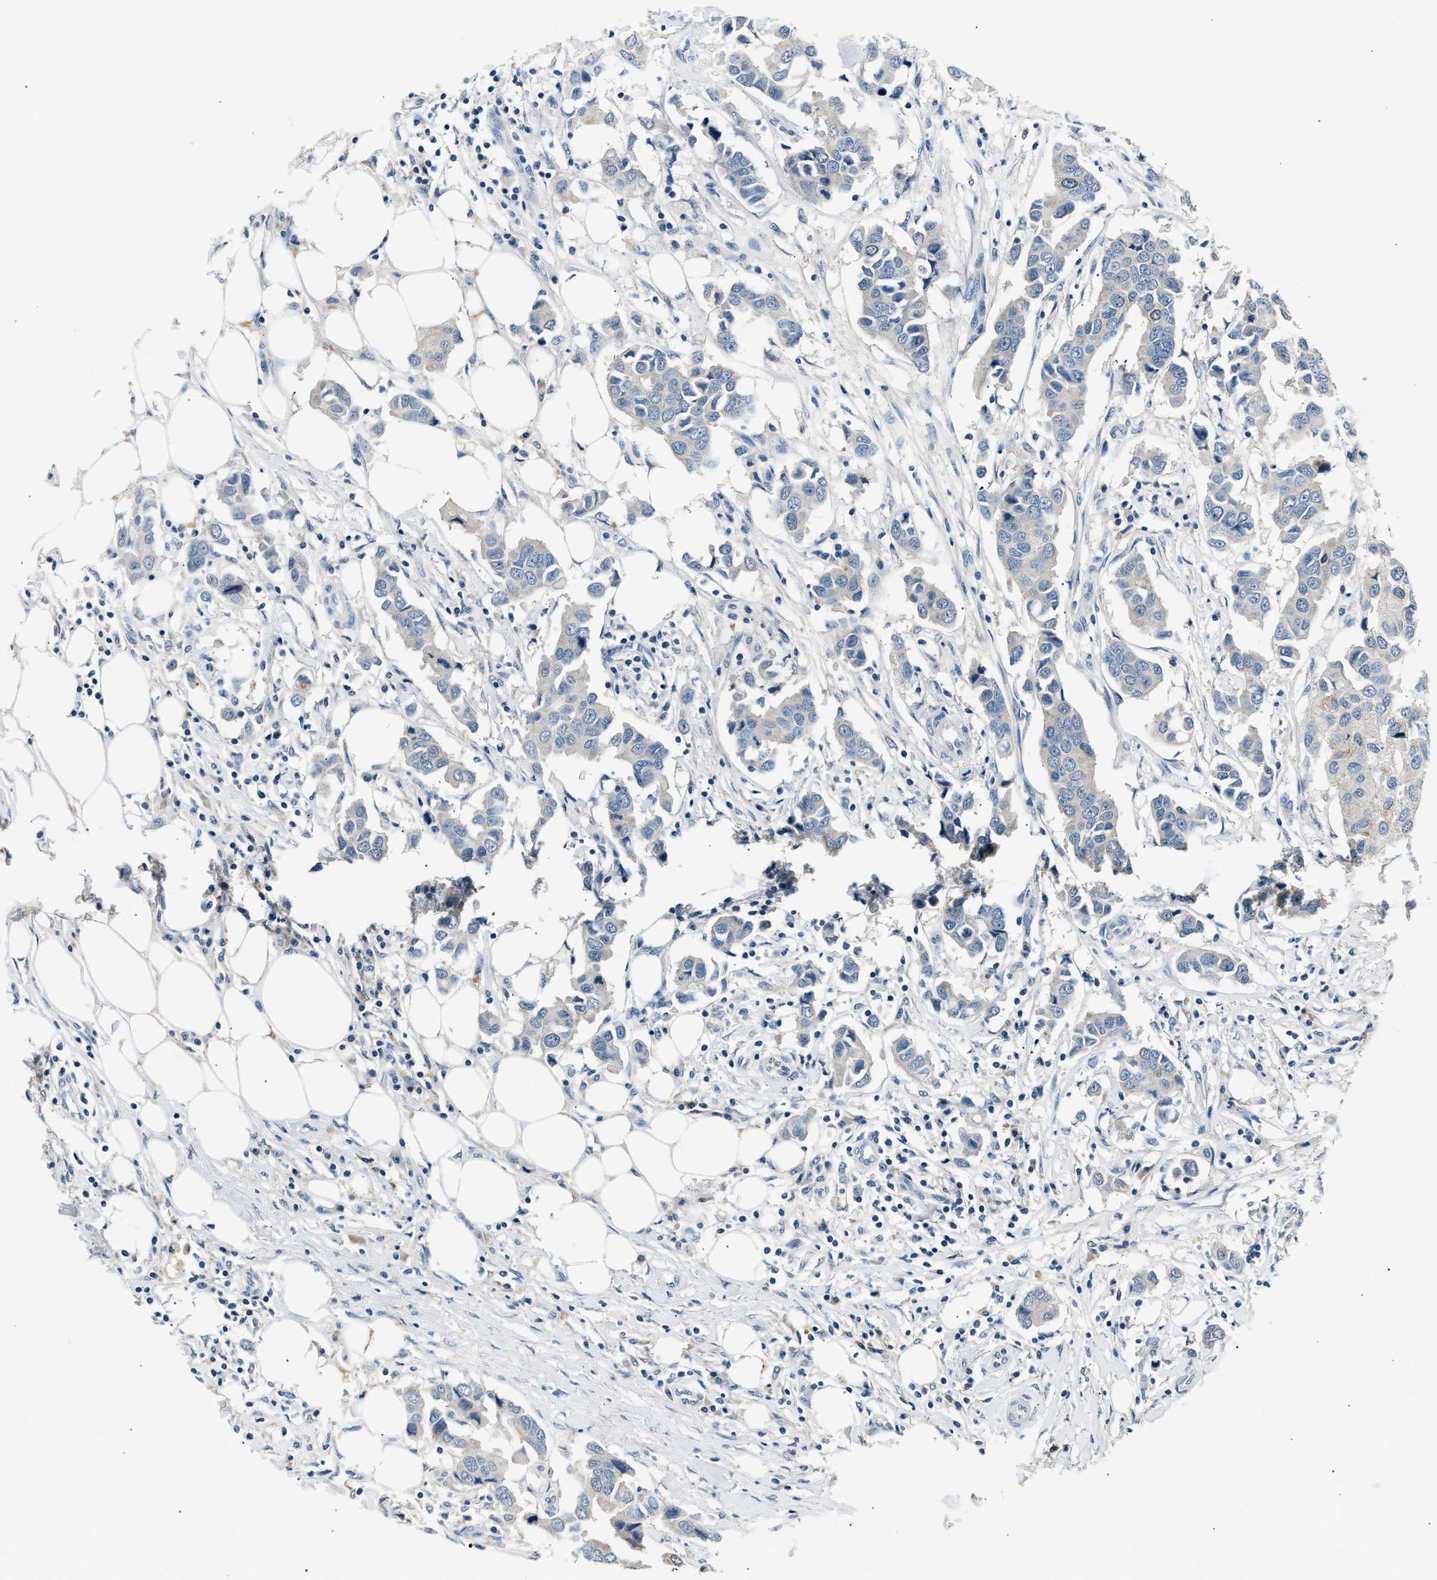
{"staining": {"intensity": "negative", "quantity": "none", "location": "none"}, "tissue": "breast cancer", "cell_type": "Tumor cells", "image_type": "cancer", "snomed": [{"axis": "morphology", "description": "Duct carcinoma"}, {"axis": "topography", "description": "Breast"}], "caption": "Protein analysis of breast cancer (intraductal carcinoma) displays no significant staining in tumor cells.", "gene": "INHA", "patient": {"sex": "female", "age": 80}}